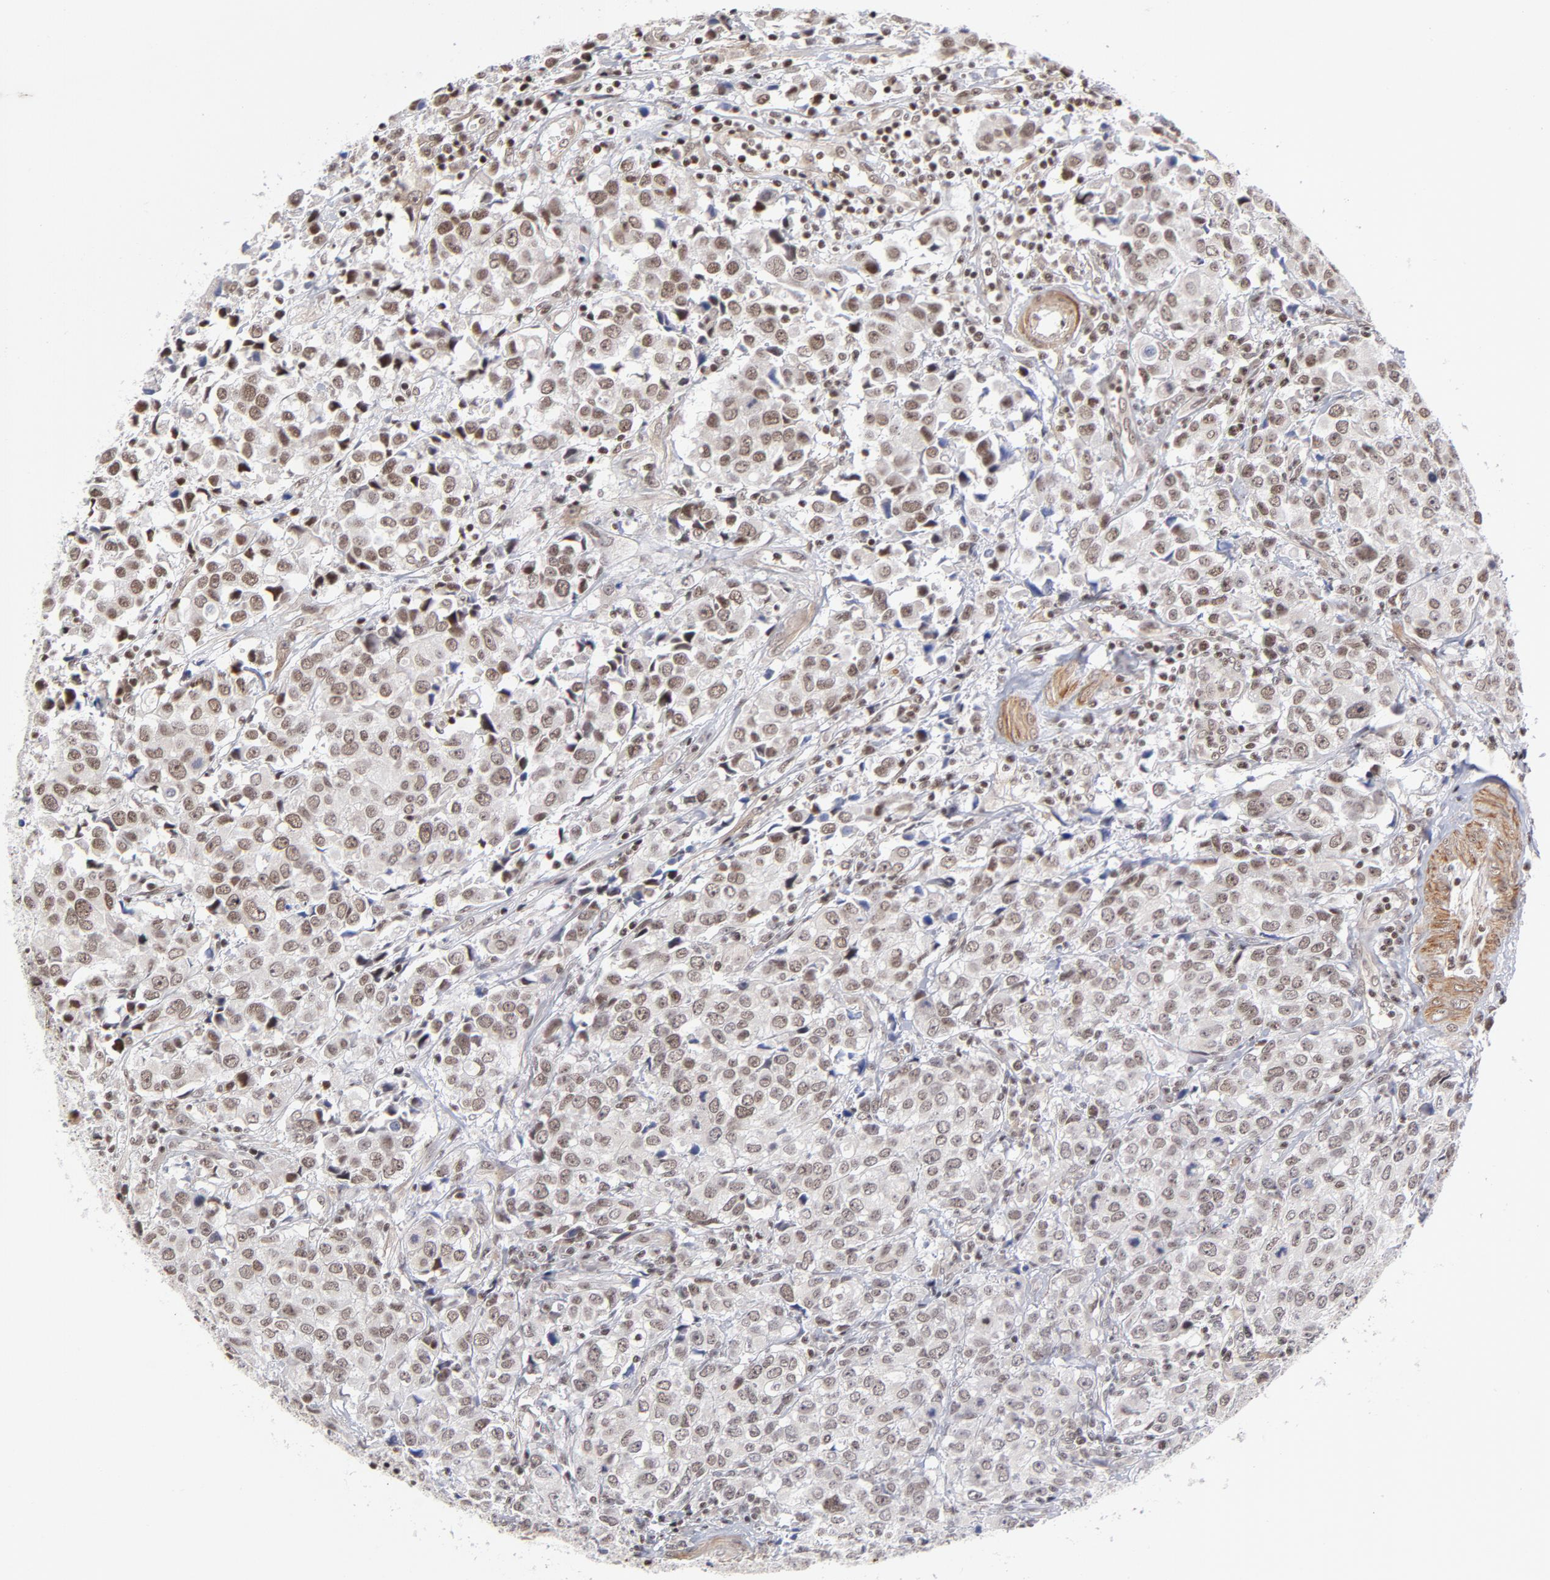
{"staining": {"intensity": "strong", "quantity": ">75%", "location": "nuclear"}, "tissue": "urothelial cancer", "cell_type": "Tumor cells", "image_type": "cancer", "snomed": [{"axis": "morphology", "description": "Urothelial carcinoma, High grade"}, {"axis": "topography", "description": "Urinary bladder"}], "caption": "IHC (DAB) staining of human urothelial cancer demonstrates strong nuclear protein positivity in approximately >75% of tumor cells.", "gene": "CTCF", "patient": {"sex": "female", "age": 75}}